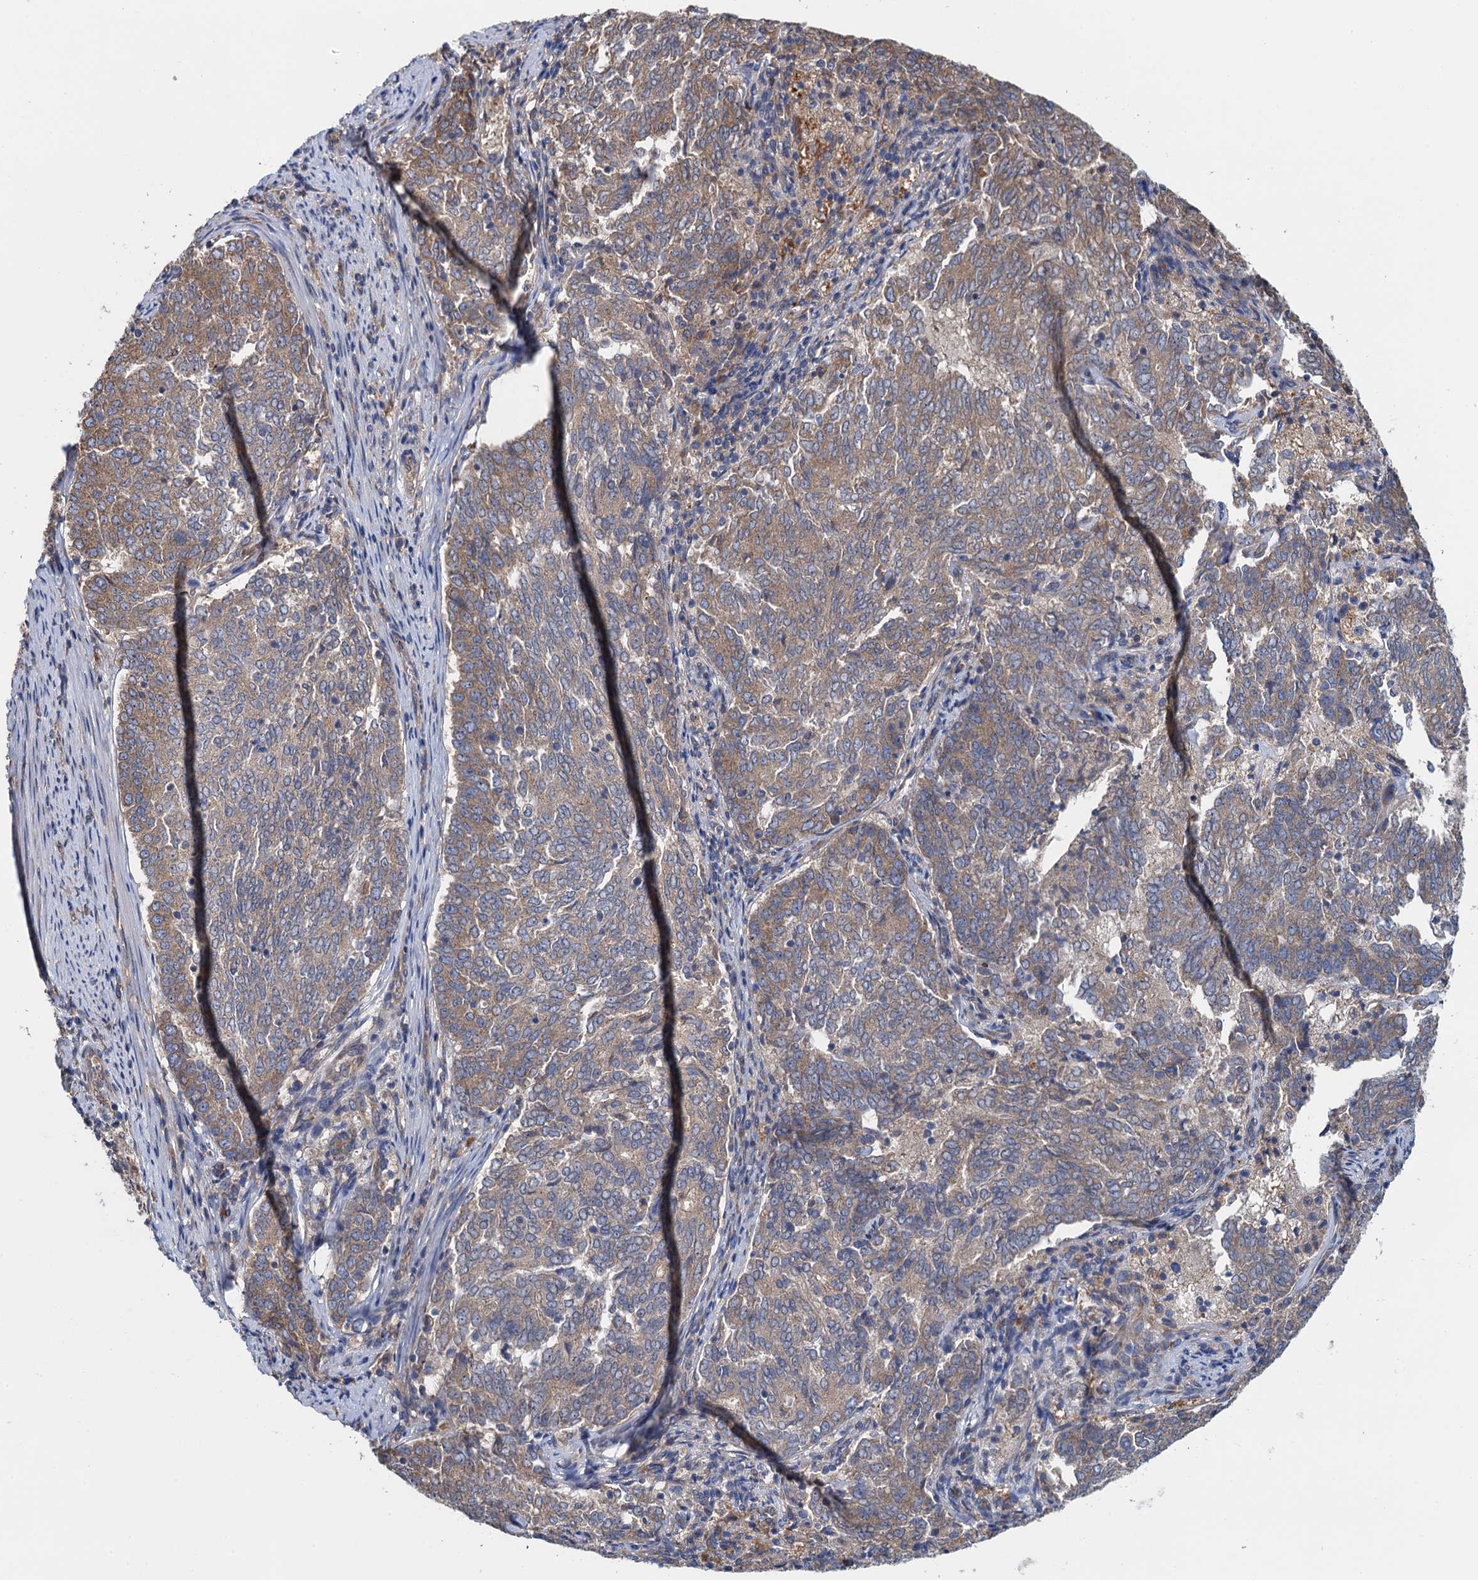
{"staining": {"intensity": "weak", "quantity": ">75%", "location": "cytoplasmic/membranous"}, "tissue": "endometrial cancer", "cell_type": "Tumor cells", "image_type": "cancer", "snomed": [{"axis": "morphology", "description": "Adenocarcinoma, NOS"}, {"axis": "topography", "description": "Endometrium"}], "caption": "Immunohistochemistry of endometrial cancer shows low levels of weak cytoplasmic/membranous expression in approximately >75% of tumor cells. (Stains: DAB in brown, nuclei in blue, Microscopy: brightfield microscopy at high magnification).", "gene": "ADCY9", "patient": {"sex": "female", "age": 80}}